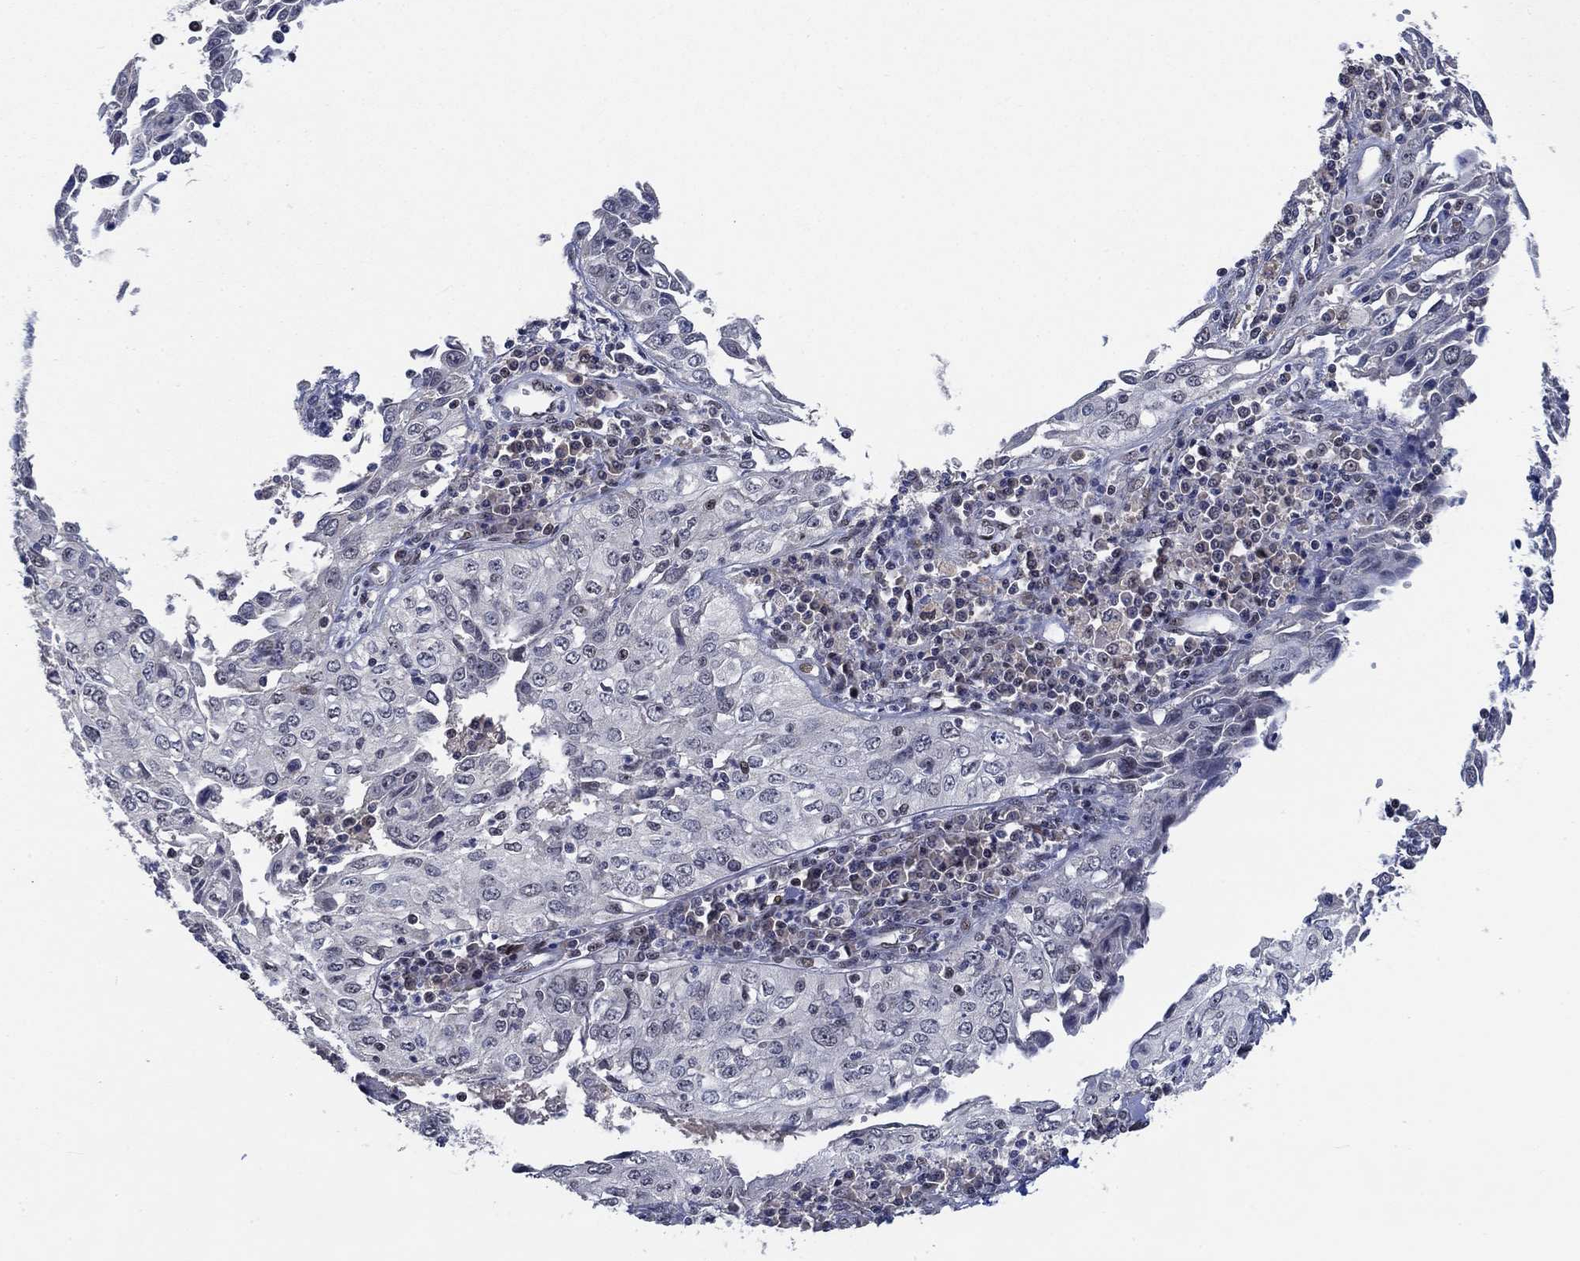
{"staining": {"intensity": "negative", "quantity": "none", "location": "none"}, "tissue": "cervical cancer", "cell_type": "Tumor cells", "image_type": "cancer", "snomed": [{"axis": "morphology", "description": "Squamous cell carcinoma, NOS"}, {"axis": "topography", "description": "Cervix"}], "caption": "Tumor cells show no significant positivity in squamous cell carcinoma (cervical).", "gene": "HTN1", "patient": {"sex": "female", "age": 24}}